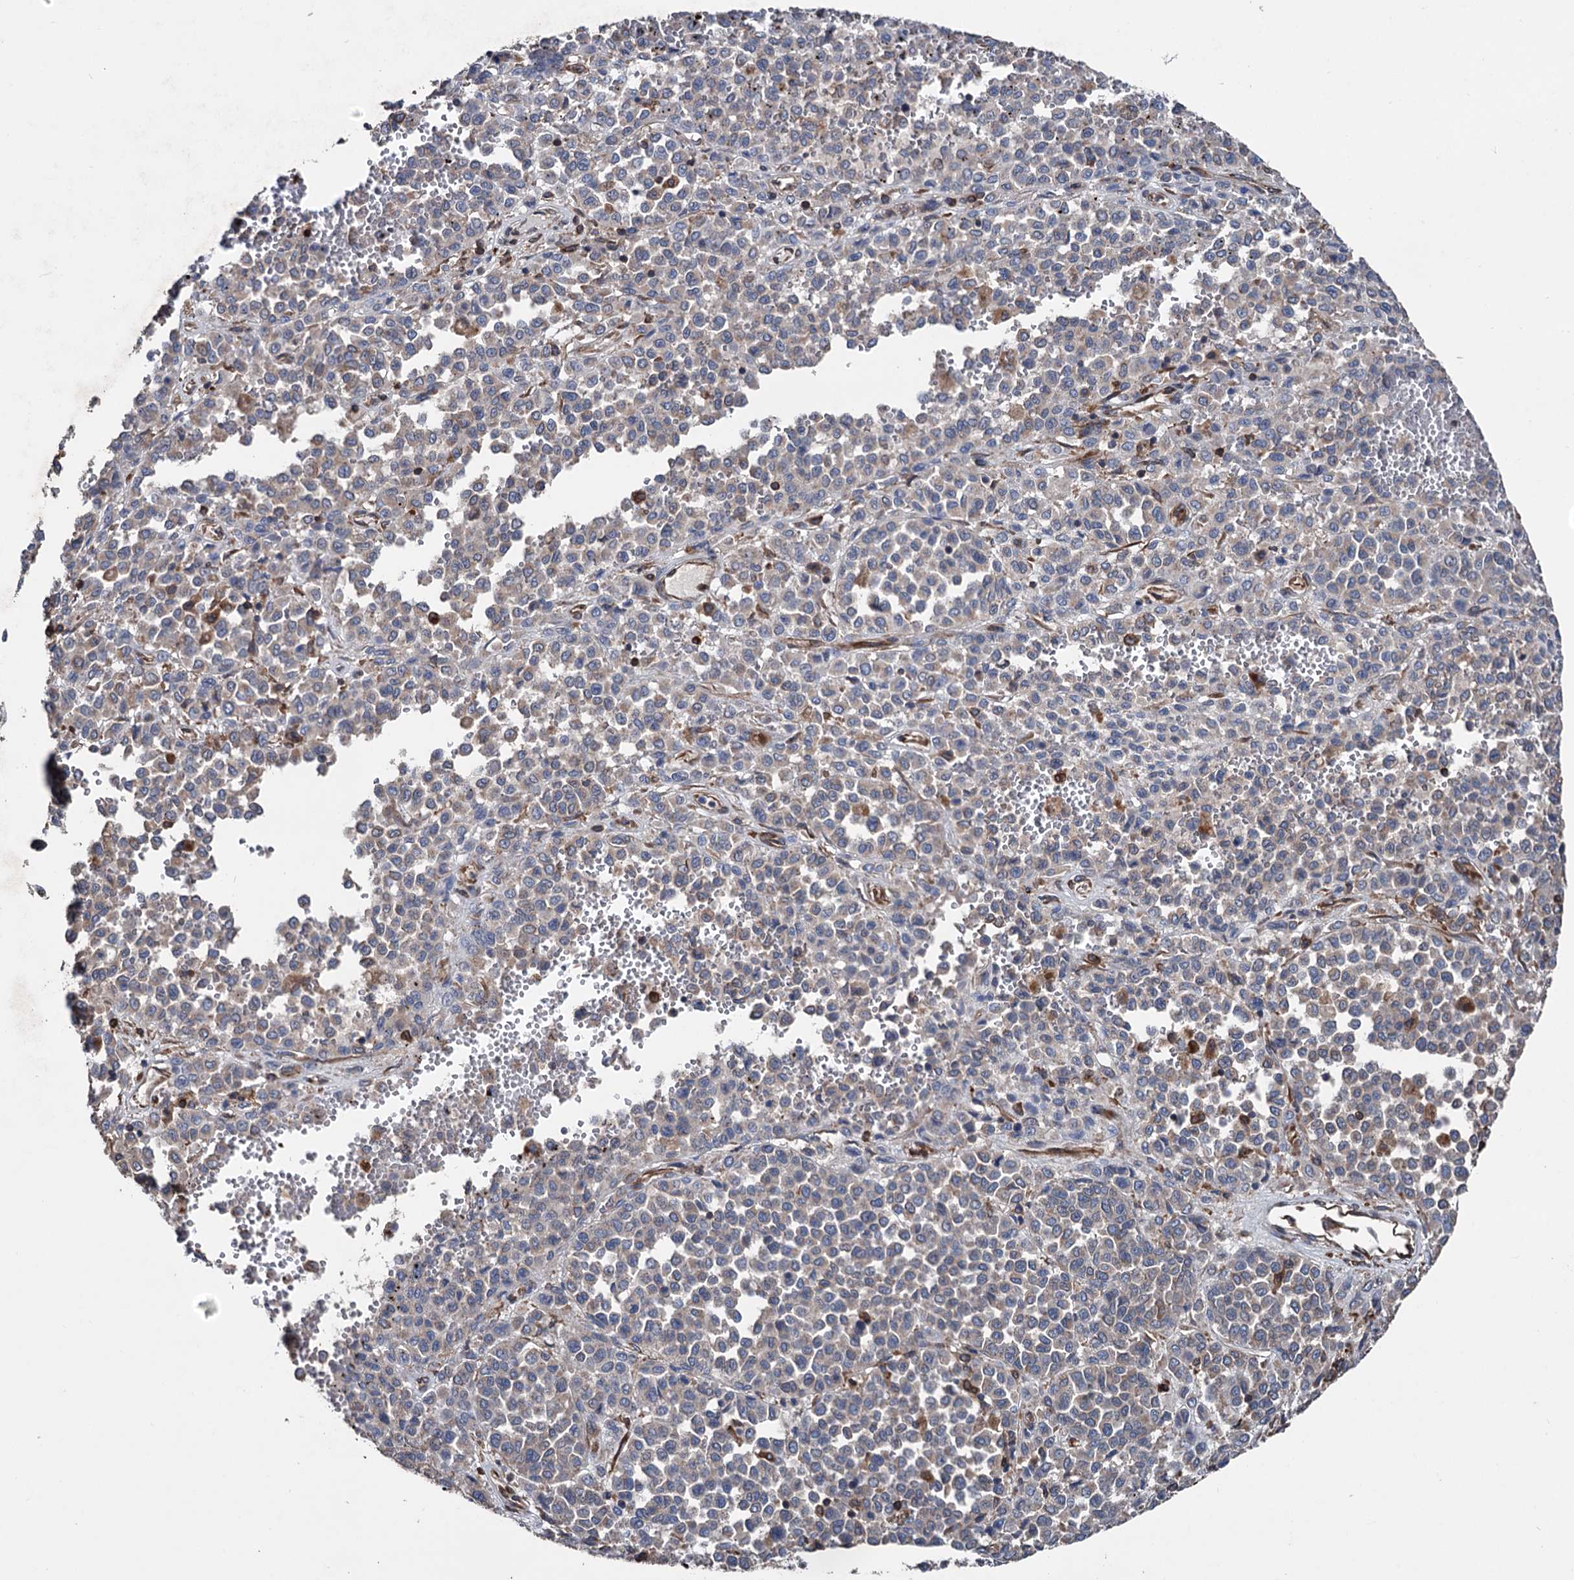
{"staining": {"intensity": "negative", "quantity": "none", "location": "none"}, "tissue": "melanoma", "cell_type": "Tumor cells", "image_type": "cancer", "snomed": [{"axis": "morphology", "description": "Malignant melanoma, Metastatic site"}, {"axis": "topography", "description": "Pancreas"}], "caption": "Protein analysis of melanoma shows no significant staining in tumor cells.", "gene": "STING1", "patient": {"sex": "female", "age": 30}}